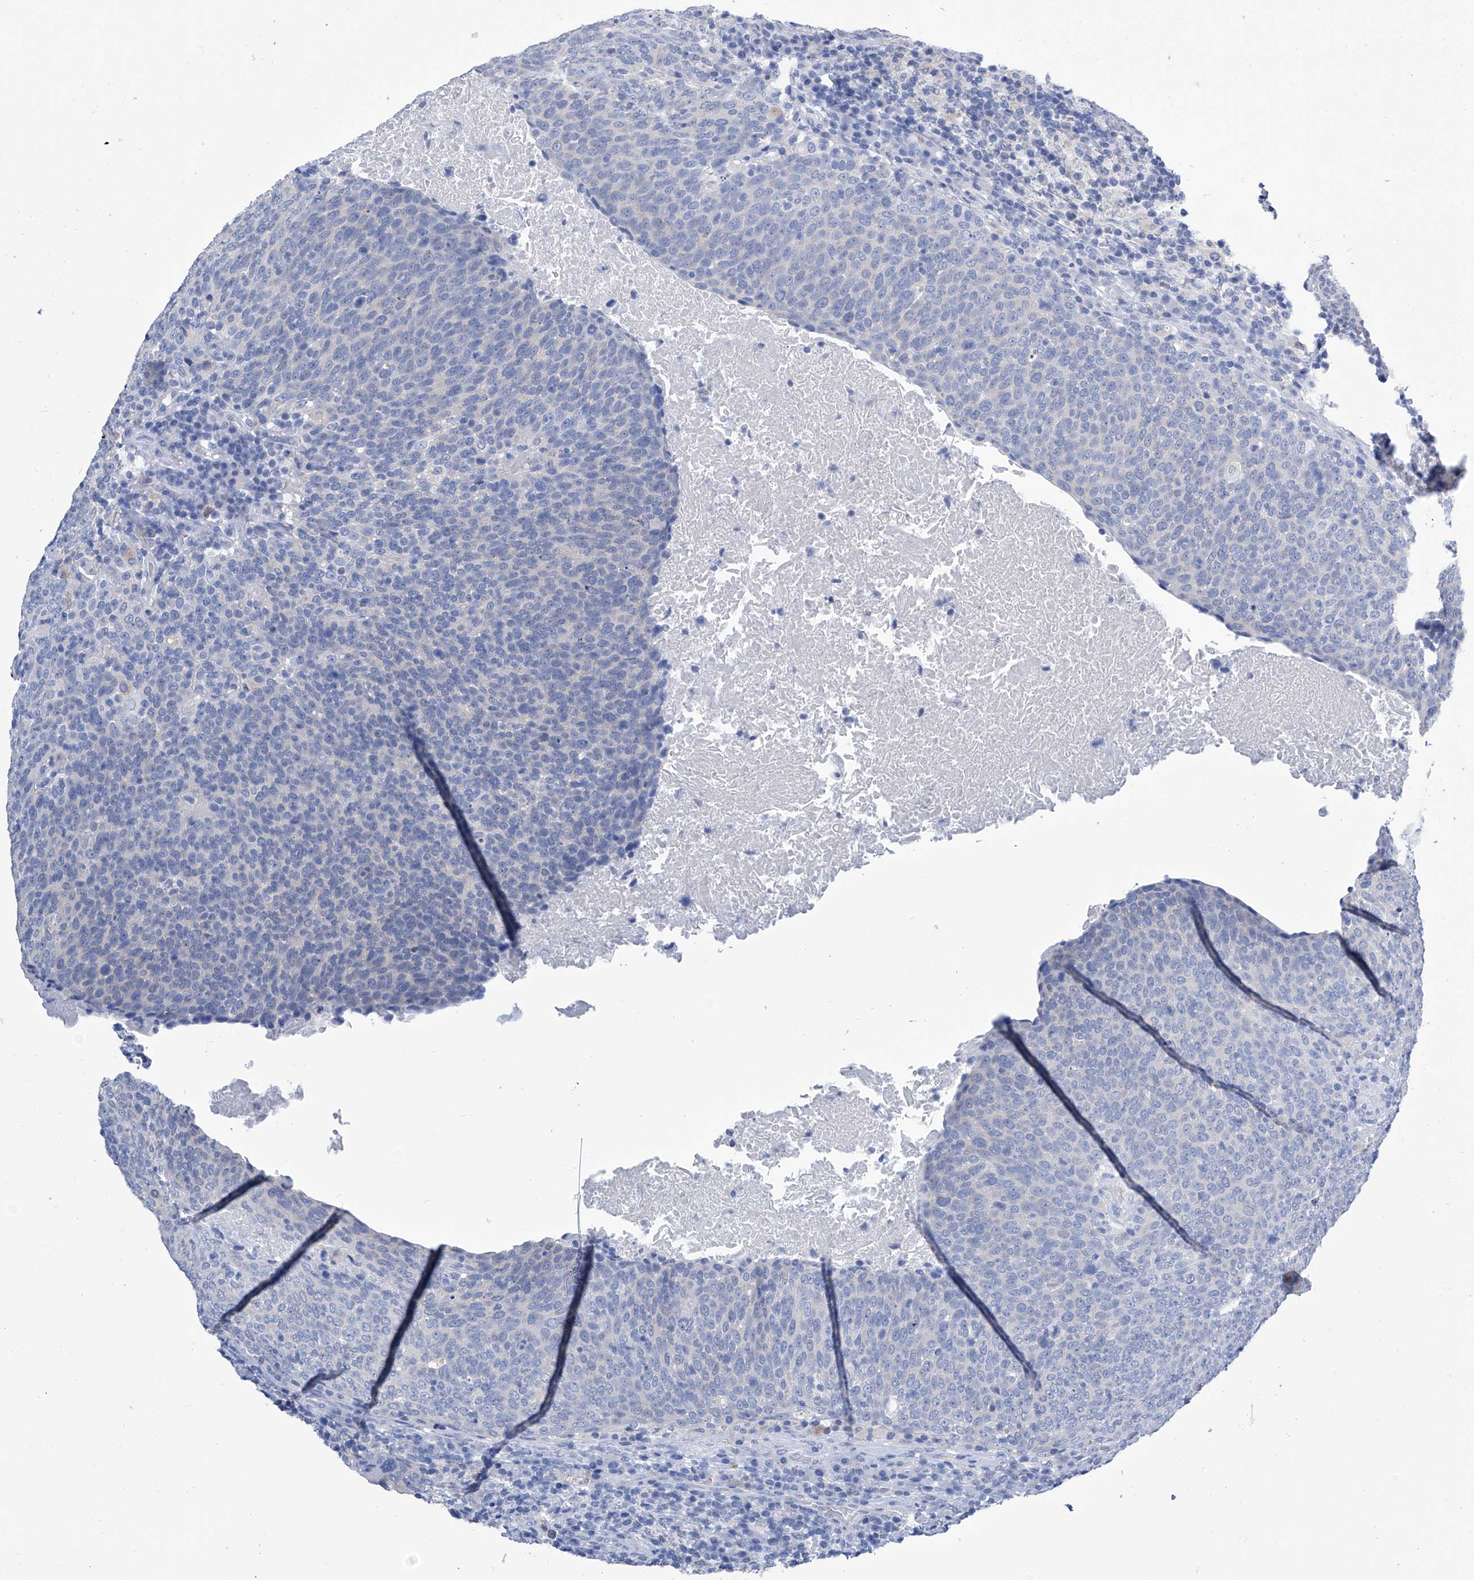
{"staining": {"intensity": "negative", "quantity": "none", "location": "none"}, "tissue": "head and neck cancer", "cell_type": "Tumor cells", "image_type": "cancer", "snomed": [{"axis": "morphology", "description": "Squamous cell carcinoma, NOS"}, {"axis": "morphology", "description": "Squamous cell carcinoma, metastatic, NOS"}, {"axis": "topography", "description": "Lymph node"}, {"axis": "topography", "description": "Head-Neck"}], "caption": "Immunohistochemistry (IHC) of head and neck cancer (metastatic squamous cell carcinoma) demonstrates no expression in tumor cells.", "gene": "IMPA2", "patient": {"sex": "male", "age": 62}}